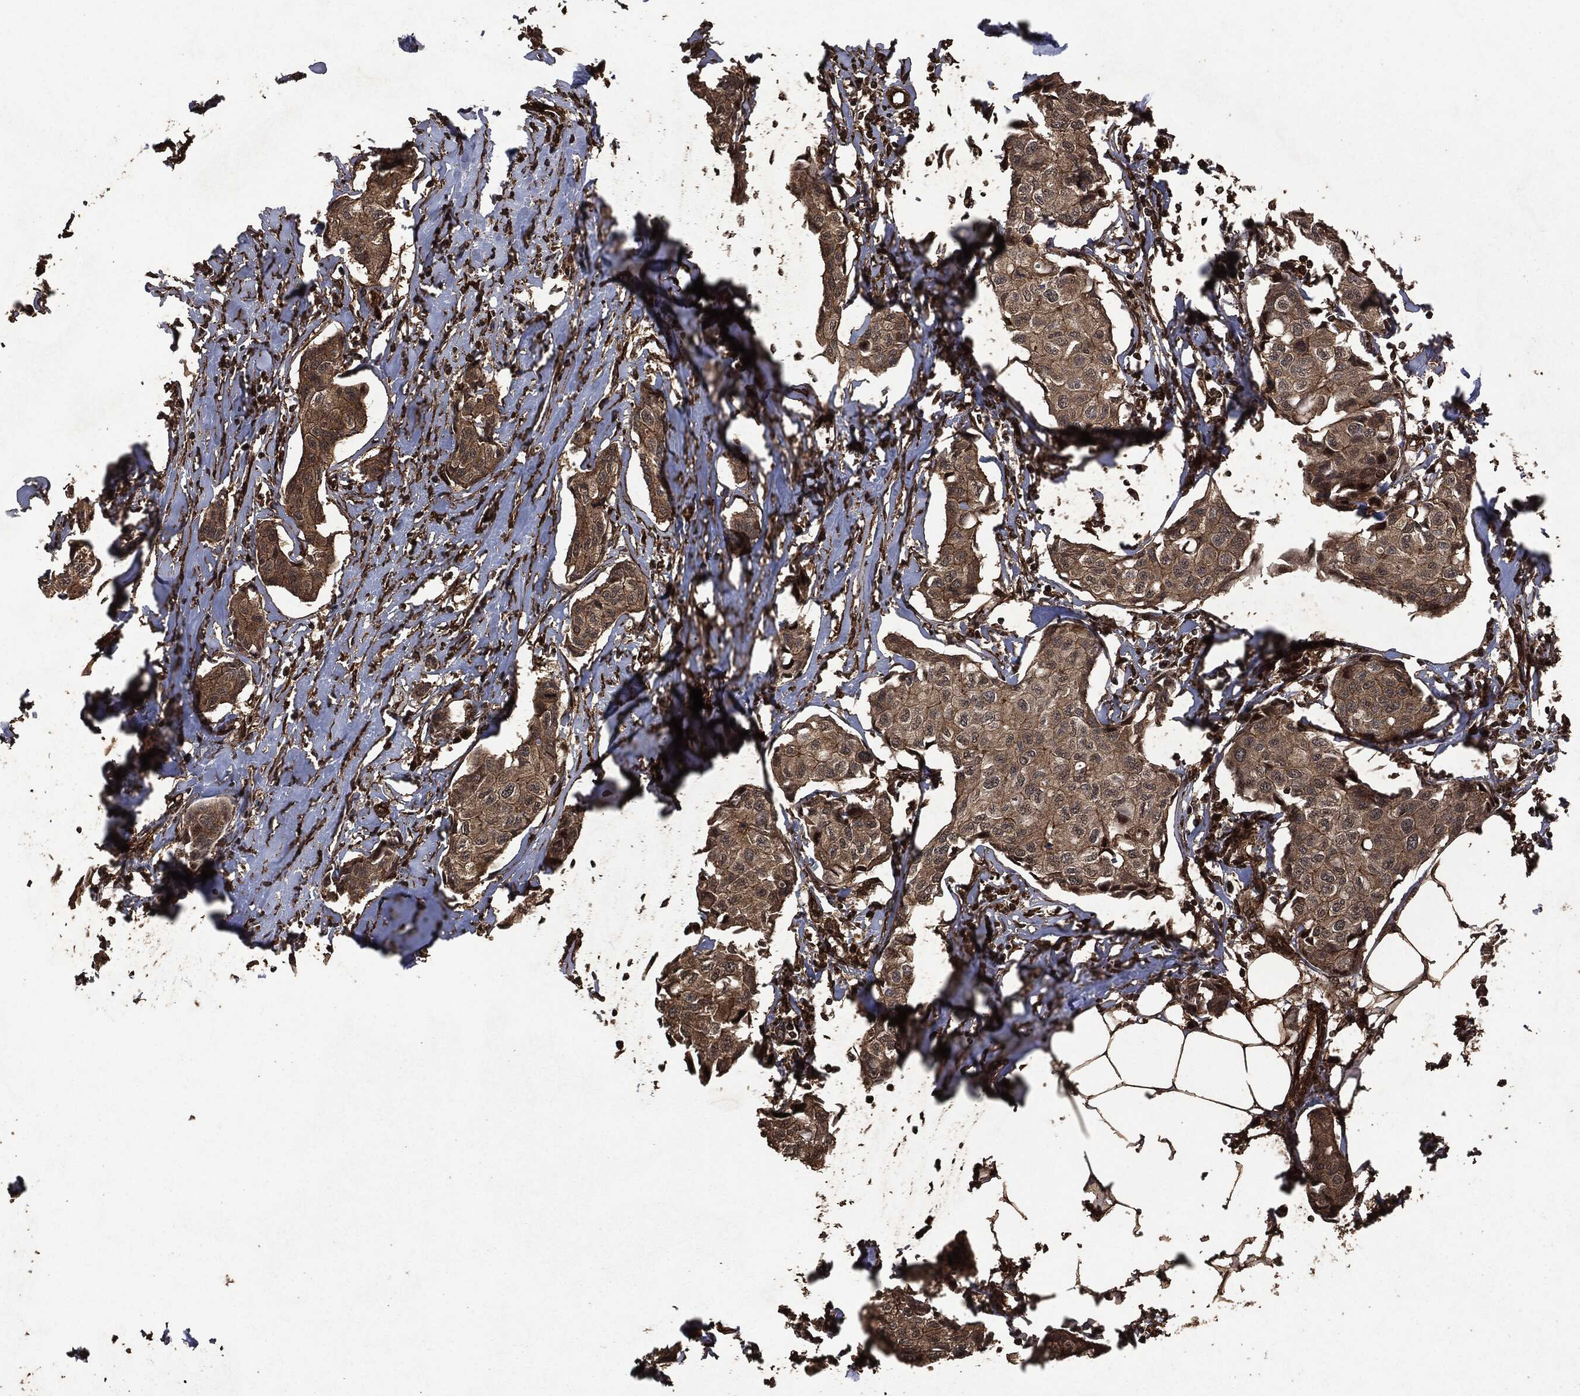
{"staining": {"intensity": "moderate", "quantity": ">75%", "location": "cytoplasmic/membranous"}, "tissue": "breast cancer", "cell_type": "Tumor cells", "image_type": "cancer", "snomed": [{"axis": "morphology", "description": "Duct carcinoma"}, {"axis": "topography", "description": "Breast"}], "caption": "This photomicrograph reveals breast cancer (invasive ductal carcinoma) stained with immunohistochemistry to label a protein in brown. The cytoplasmic/membranous of tumor cells show moderate positivity for the protein. Nuclei are counter-stained blue.", "gene": "HRAS", "patient": {"sex": "female", "age": 80}}